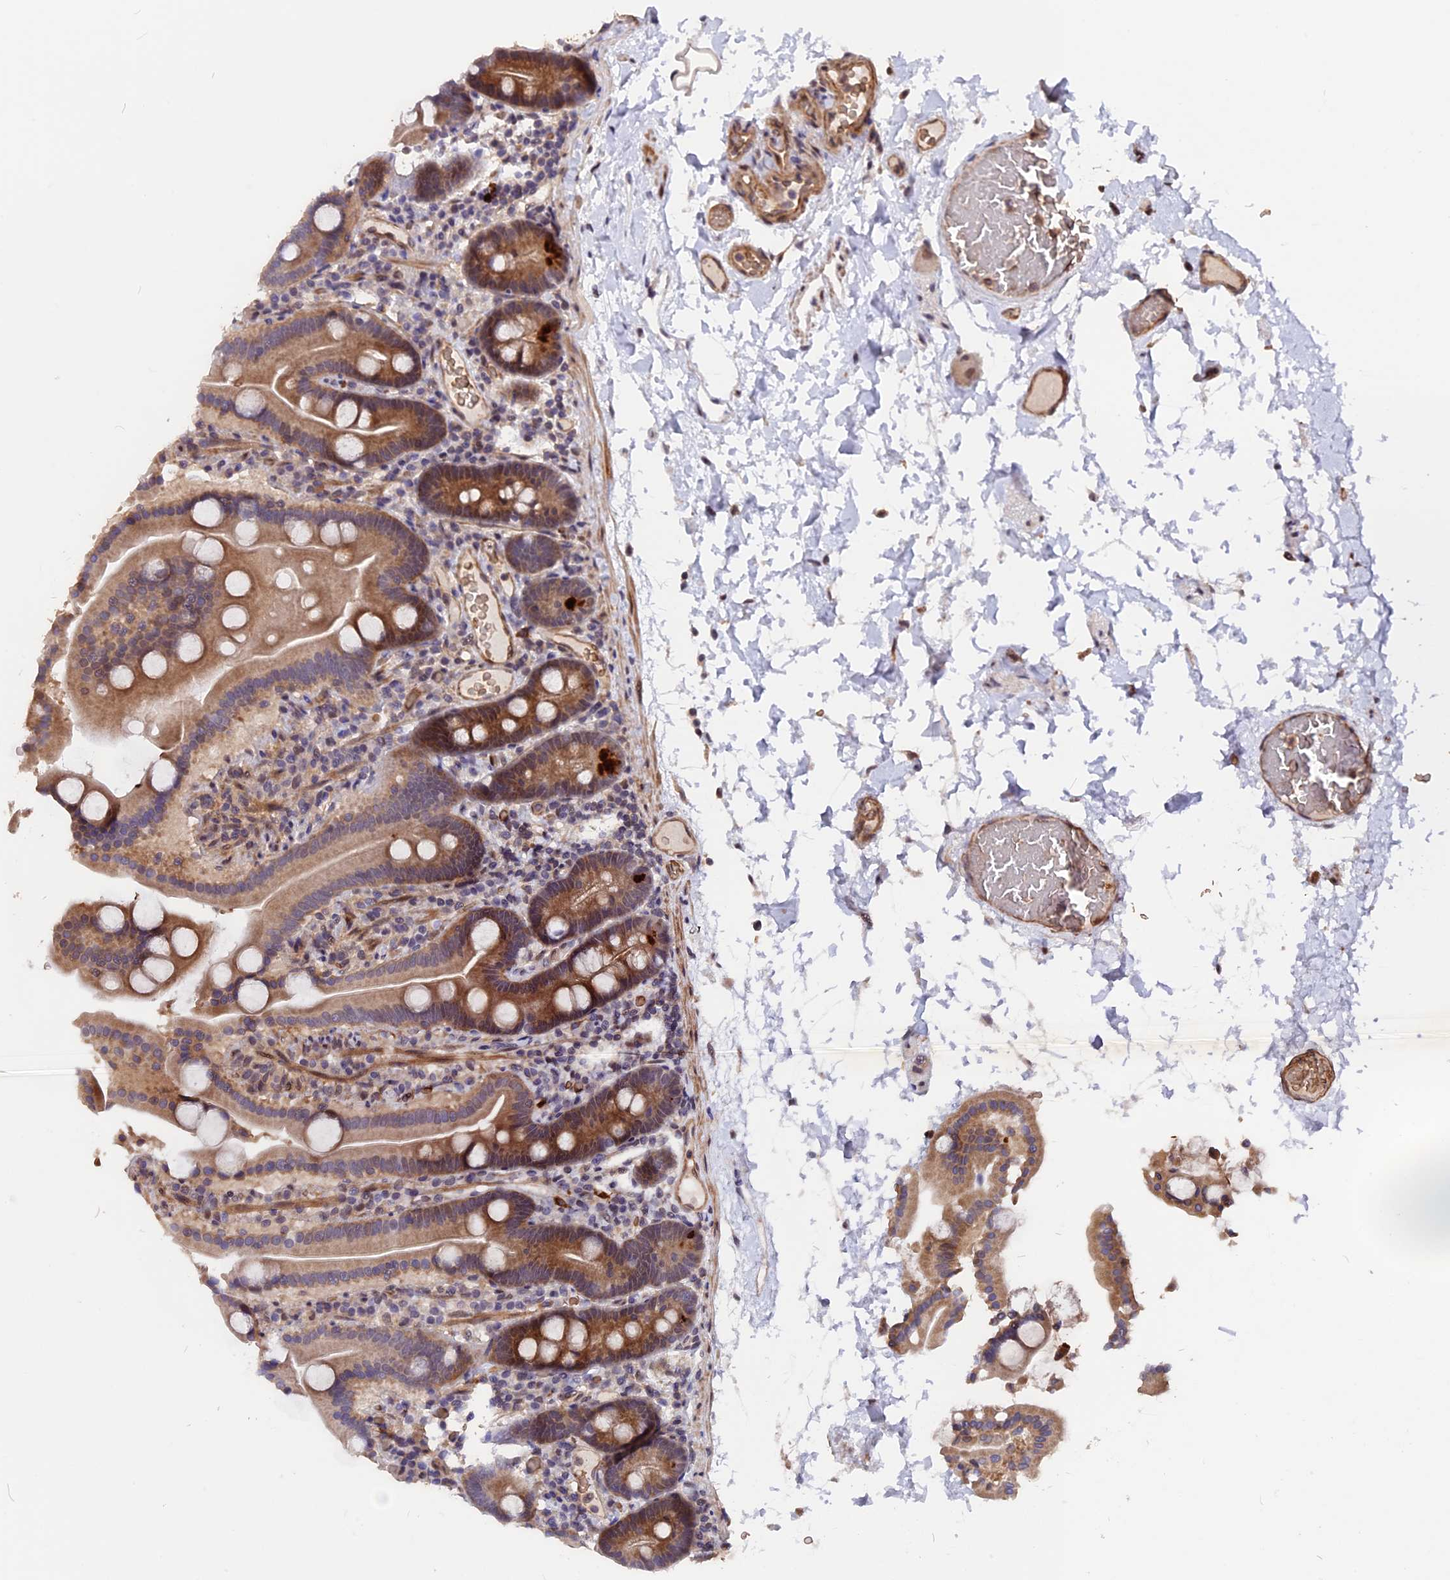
{"staining": {"intensity": "moderate", "quantity": ">75%", "location": "cytoplasmic/membranous"}, "tissue": "duodenum", "cell_type": "Glandular cells", "image_type": "normal", "snomed": [{"axis": "morphology", "description": "Normal tissue, NOS"}, {"axis": "topography", "description": "Duodenum"}], "caption": "Moderate cytoplasmic/membranous protein positivity is present in approximately >75% of glandular cells in duodenum. Immunohistochemistry (ihc) stains the protein of interest in brown and the nuclei are stained blue.", "gene": "ZC3H10", "patient": {"sex": "male", "age": 55}}